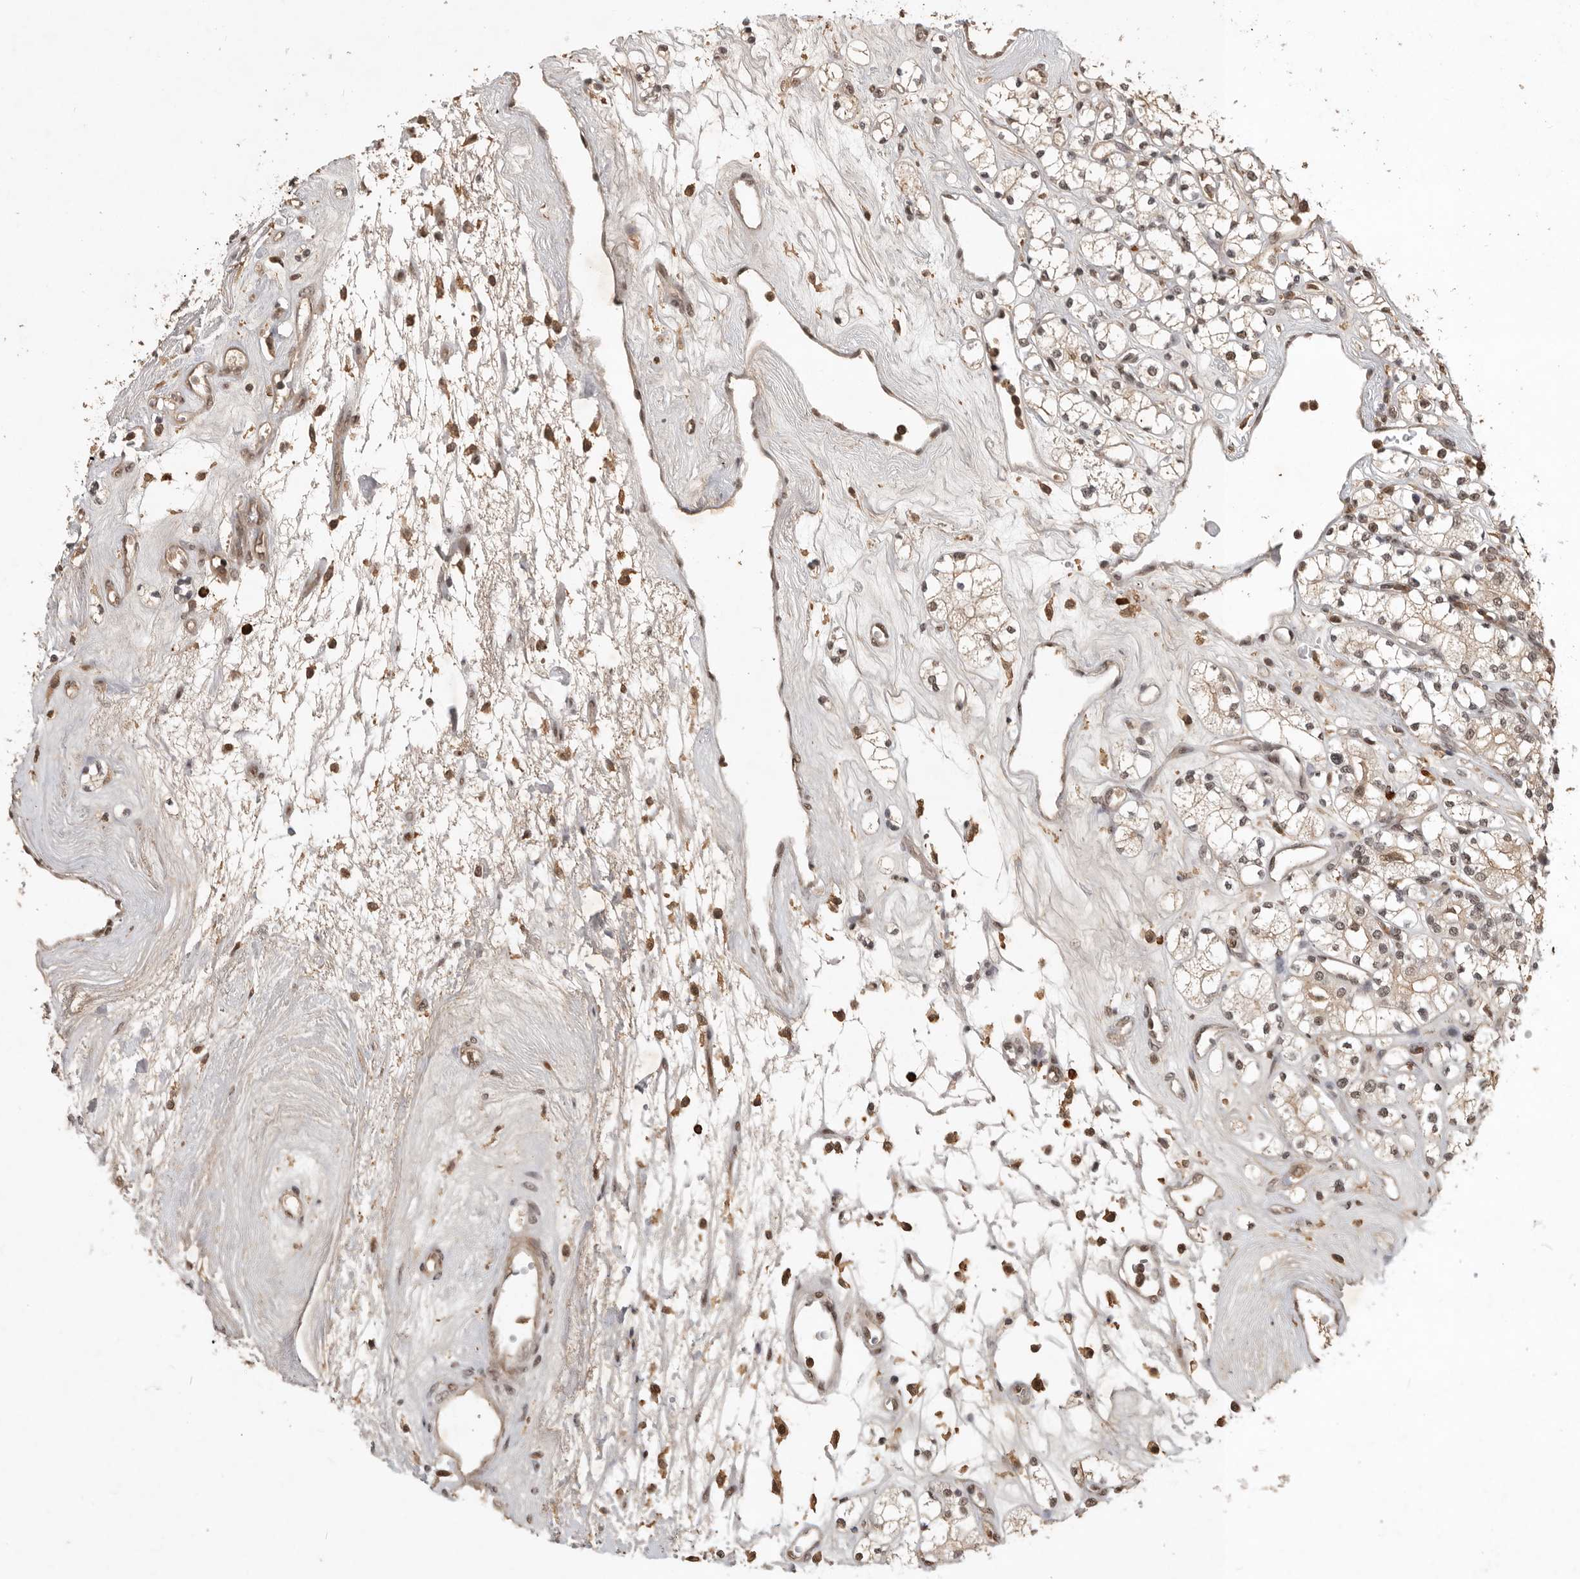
{"staining": {"intensity": "weak", "quantity": ">75%", "location": "nuclear"}, "tissue": "renal cancer", "cell_type": "Tumor cells", "image_type": "cancer", "snomed": [{"axis": "morphology", "description": "Adenocarcinoma, NOS"}, {"axis": "topography", "description": "Kidney"}], "caption": "Renal adenocarcinoma tissue reveals weak nuclear expression in about >75% of tumor cells, visualized by immunohistochemistry. The protein is stained brown, and the nuclei are stained in blue (DAB (3,3'-diaminobenzidine) IHC with brightfield microscopy, high magnification).", "gene": "CBLL1", "patient": {"sex": "male", "age": 77}}